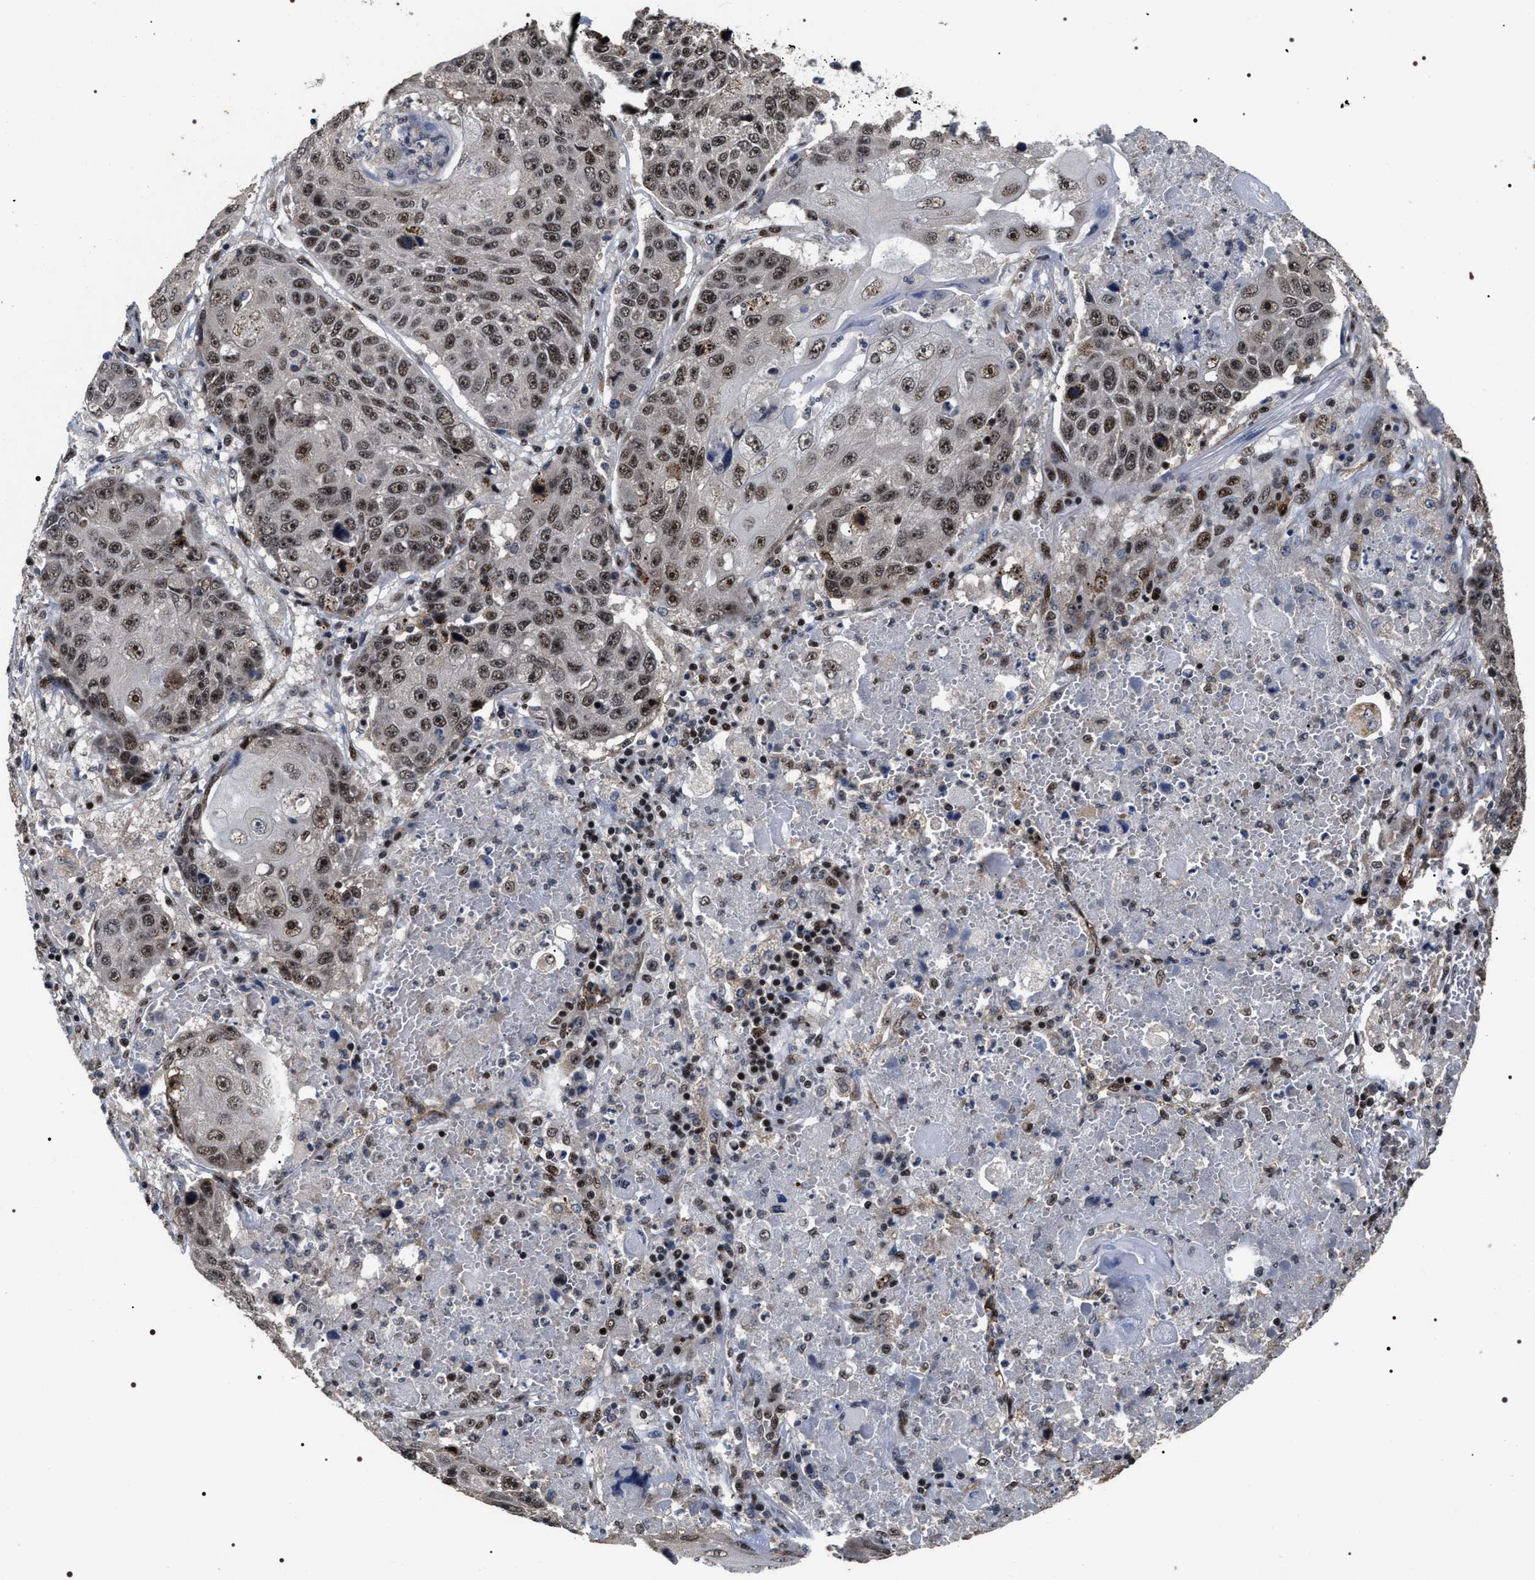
{"staining": {"intensity": "moderate", "quantity": ">75%", "location": "nuclear"}, "tissue": "lung cancer", "cell_type": "Tumor cells", "image_type": "cancer", "snomed": [{"axis": "morphology", "description": "Squamous cell carcinoma, NOS"}, {"axis": "topography", "description": "Lung"}], "caption": "High-power microscopy captured an immunohistochemistry (IHC) histopathology image of lung cancer, revealing moderate nuclear positivity in approximately >75% of tumor cells.", "gene": "RRP1B", "patient": {"sex": "male", "age": 61}}